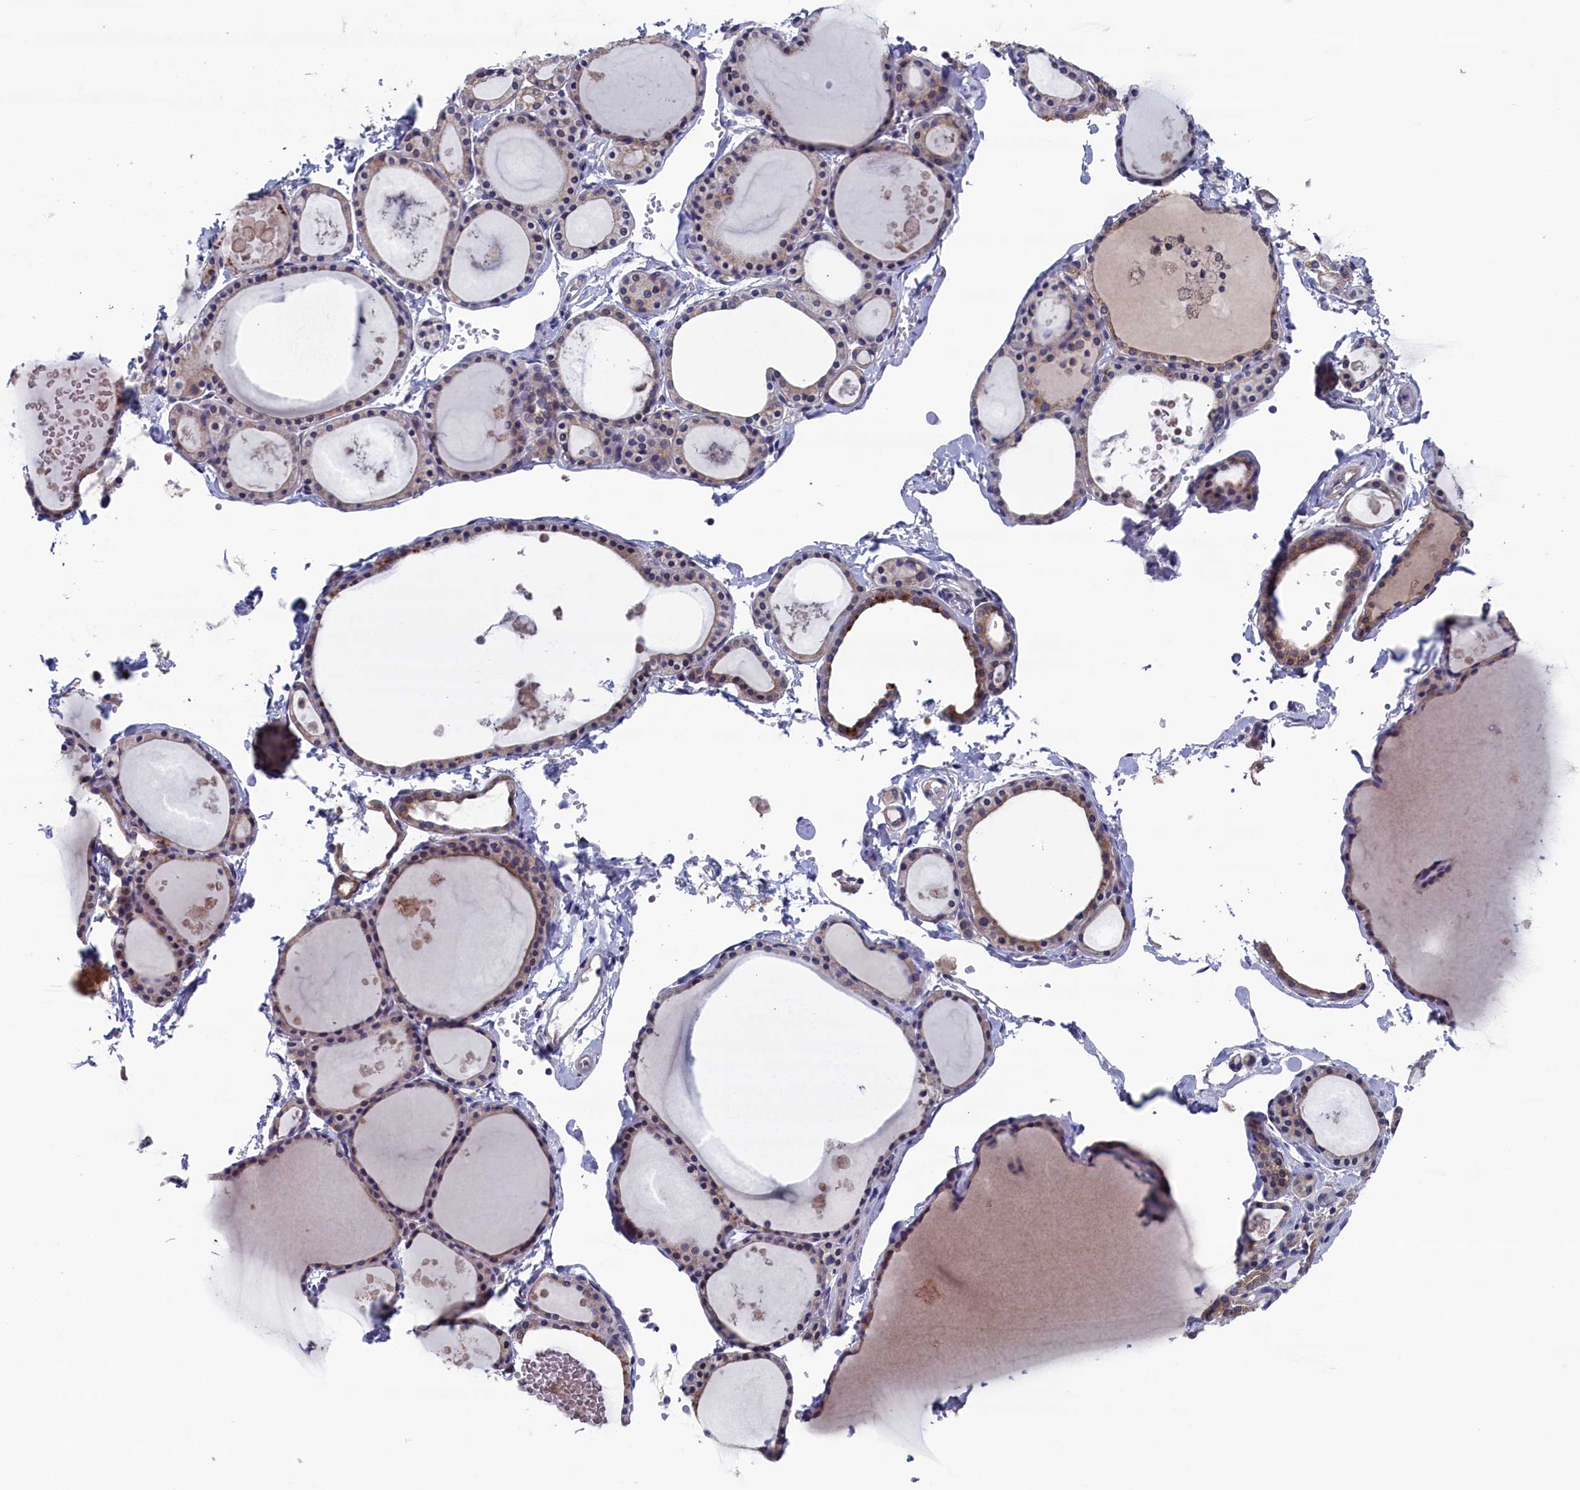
{"staining": {"intensity": "weak", "quantity": ">75%", "location": "cytoplasmic/membranous"}, "tissue": "thyroid gland", "cell_type": "Glandular cells", "image_type": "normal", "snomed": [{"axis": "morphology", "description": "Normal tissue, NOS"}, {"axis": "topography", "description": "Thyroid gland"}], "caption": "Thyroid gland stained with IHC demonstrates weak cytoplasmic/membranous staining in approximately >75% of glandular cells. The protein is shown in brown color, while the nuclei are stained blue.", "gene": "SPATA13", "patient": {"sex": "male", "age": 56}}